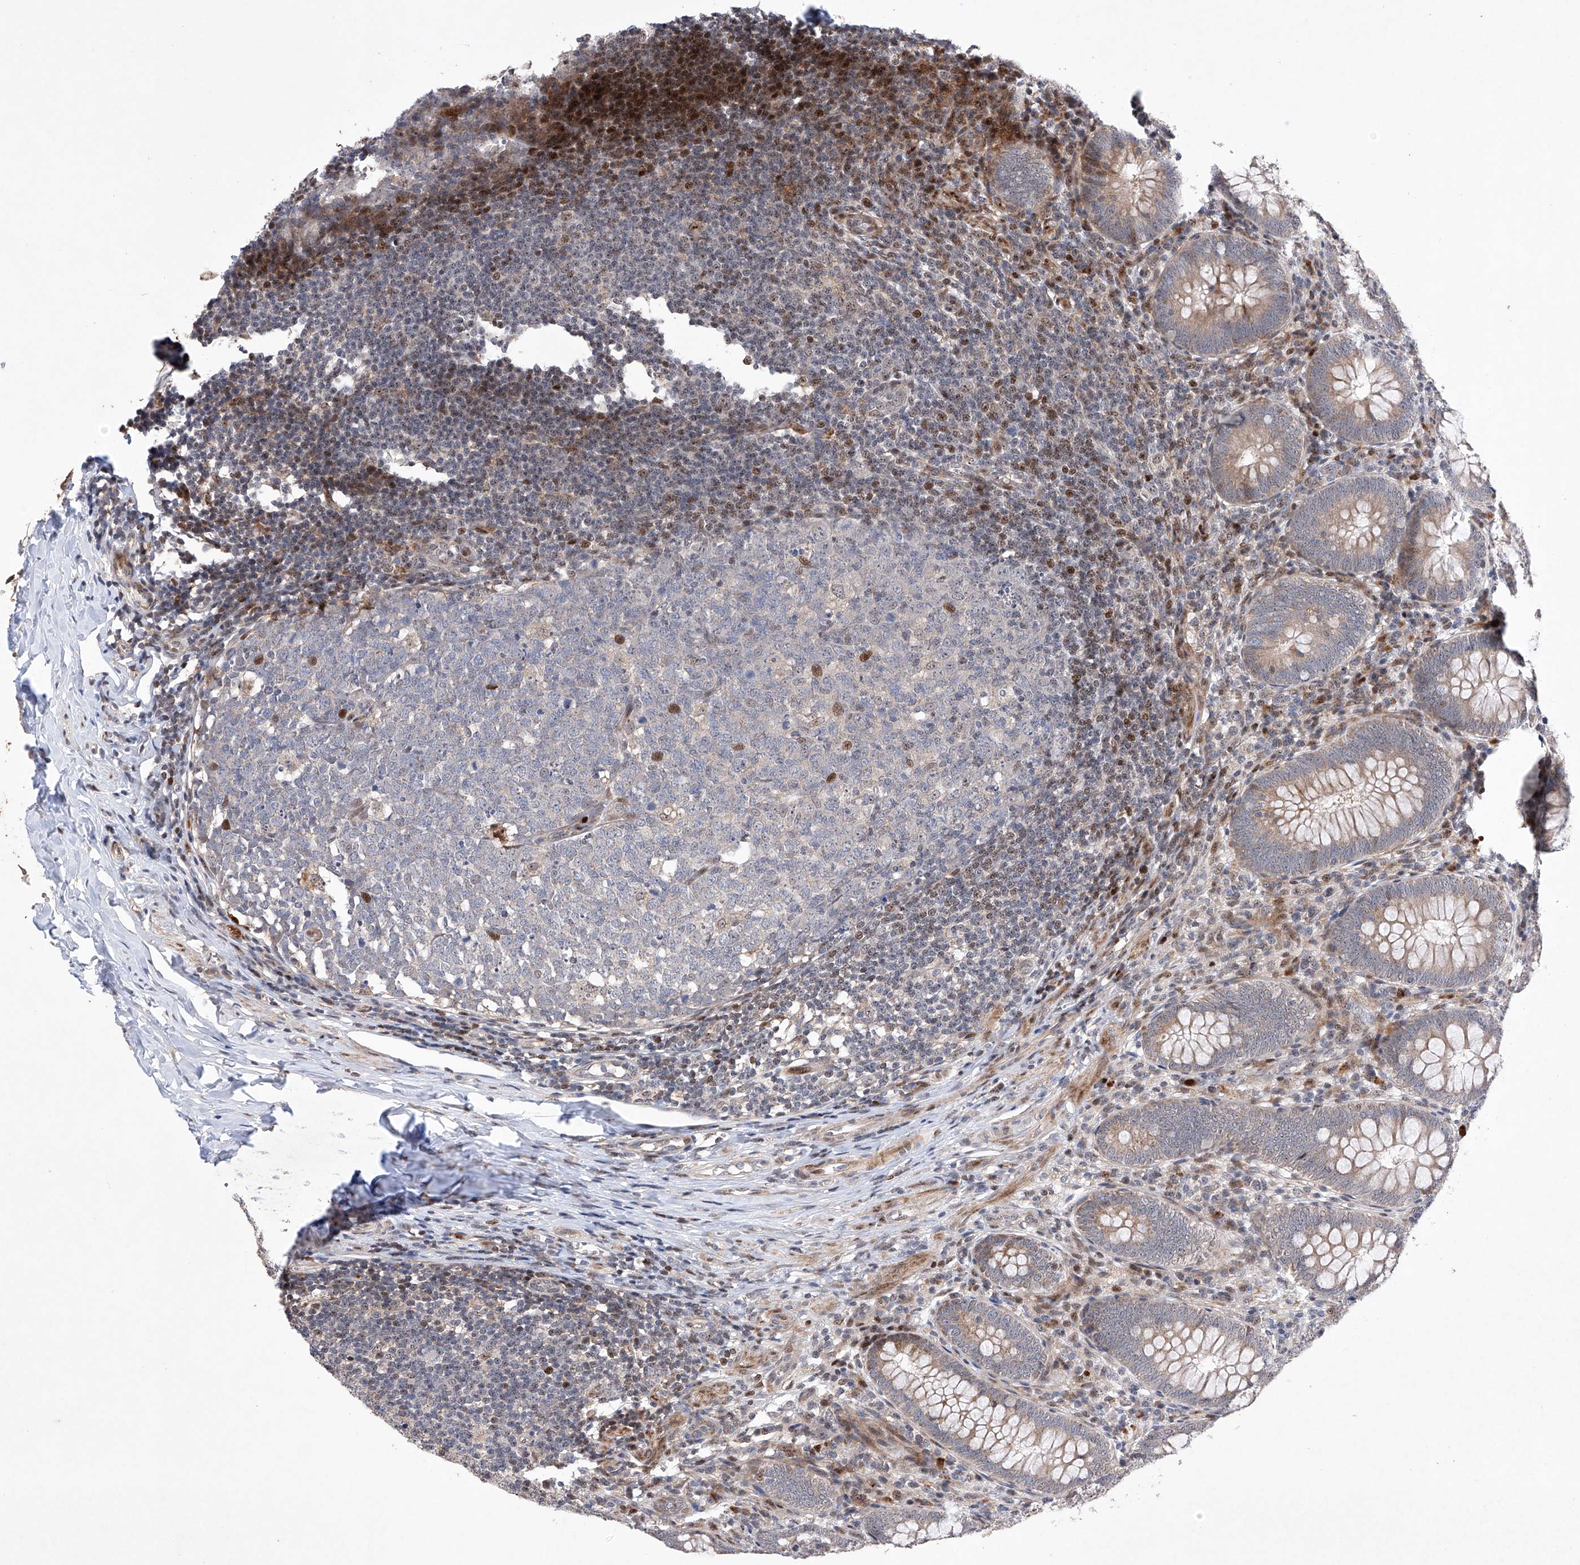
{"staining": {"intensity": "weak", "quantity": "25%-75%", "location": "cytoplasmic/membranous"}, "tissue": "appendix", "cell_type": "Glandular cells", "image_type": "normal", "snomed": [{"axis": "morphology", "description": "Normal tissue, NOS"}, {"axis": "topography", "description": "Appendix"}], "caption": "A histopathology image of appendix stained for a protein exhibits weak cytoplasmic/membranous brown staining in glandular cells. (DAB IHC, brown staining for protein, blue staining for nuclei).", "gene": "AFG1L", "patient": {"sex": "male", "age": 14}}